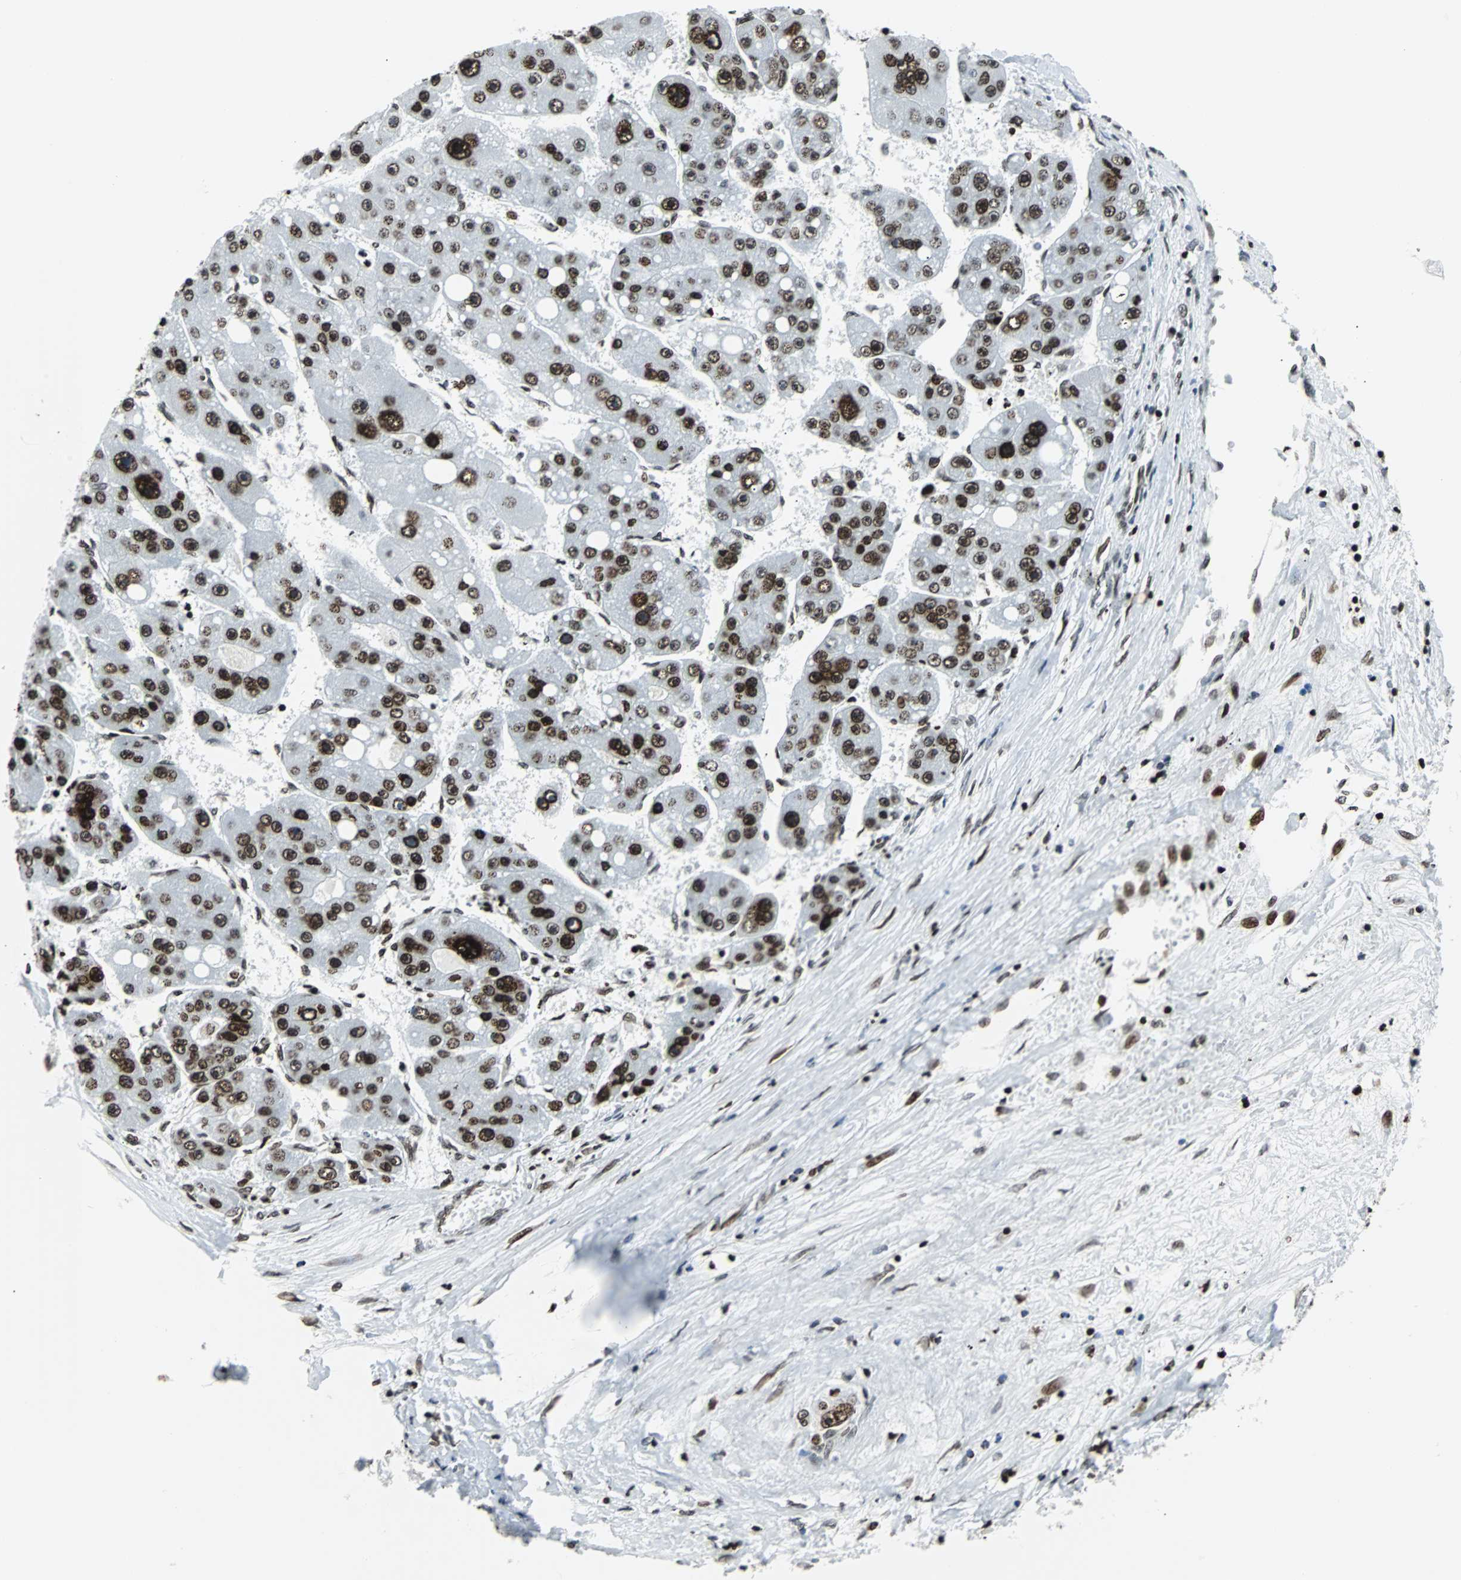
{"staining": {"intensity": "strong", "quantity": ">75%", "location": "nuclear"}, "tissue": "liver cancer", "cell_type": "Tumor cells", "image_type": "cancer", "snomed": [{"axis": "morphology", "description": "Carcinoma, Hepatocellular, NOS"}, {"axis": "topography", "description": "Liver"}], "caption": "DAB (3,3'-diaminobenzidine) immunohistochemical staining of liver cancer (hepatocellular carcinoma) demonstrates strong nuclear protein expression in approximately >75% of tumor cells. (DAB (3,3'-diaminobenzidine) = brown stain, brightfield microscopy at high magnification).", "gene": "ZNF131", "patient": {"sex": "female", "age": 61}}